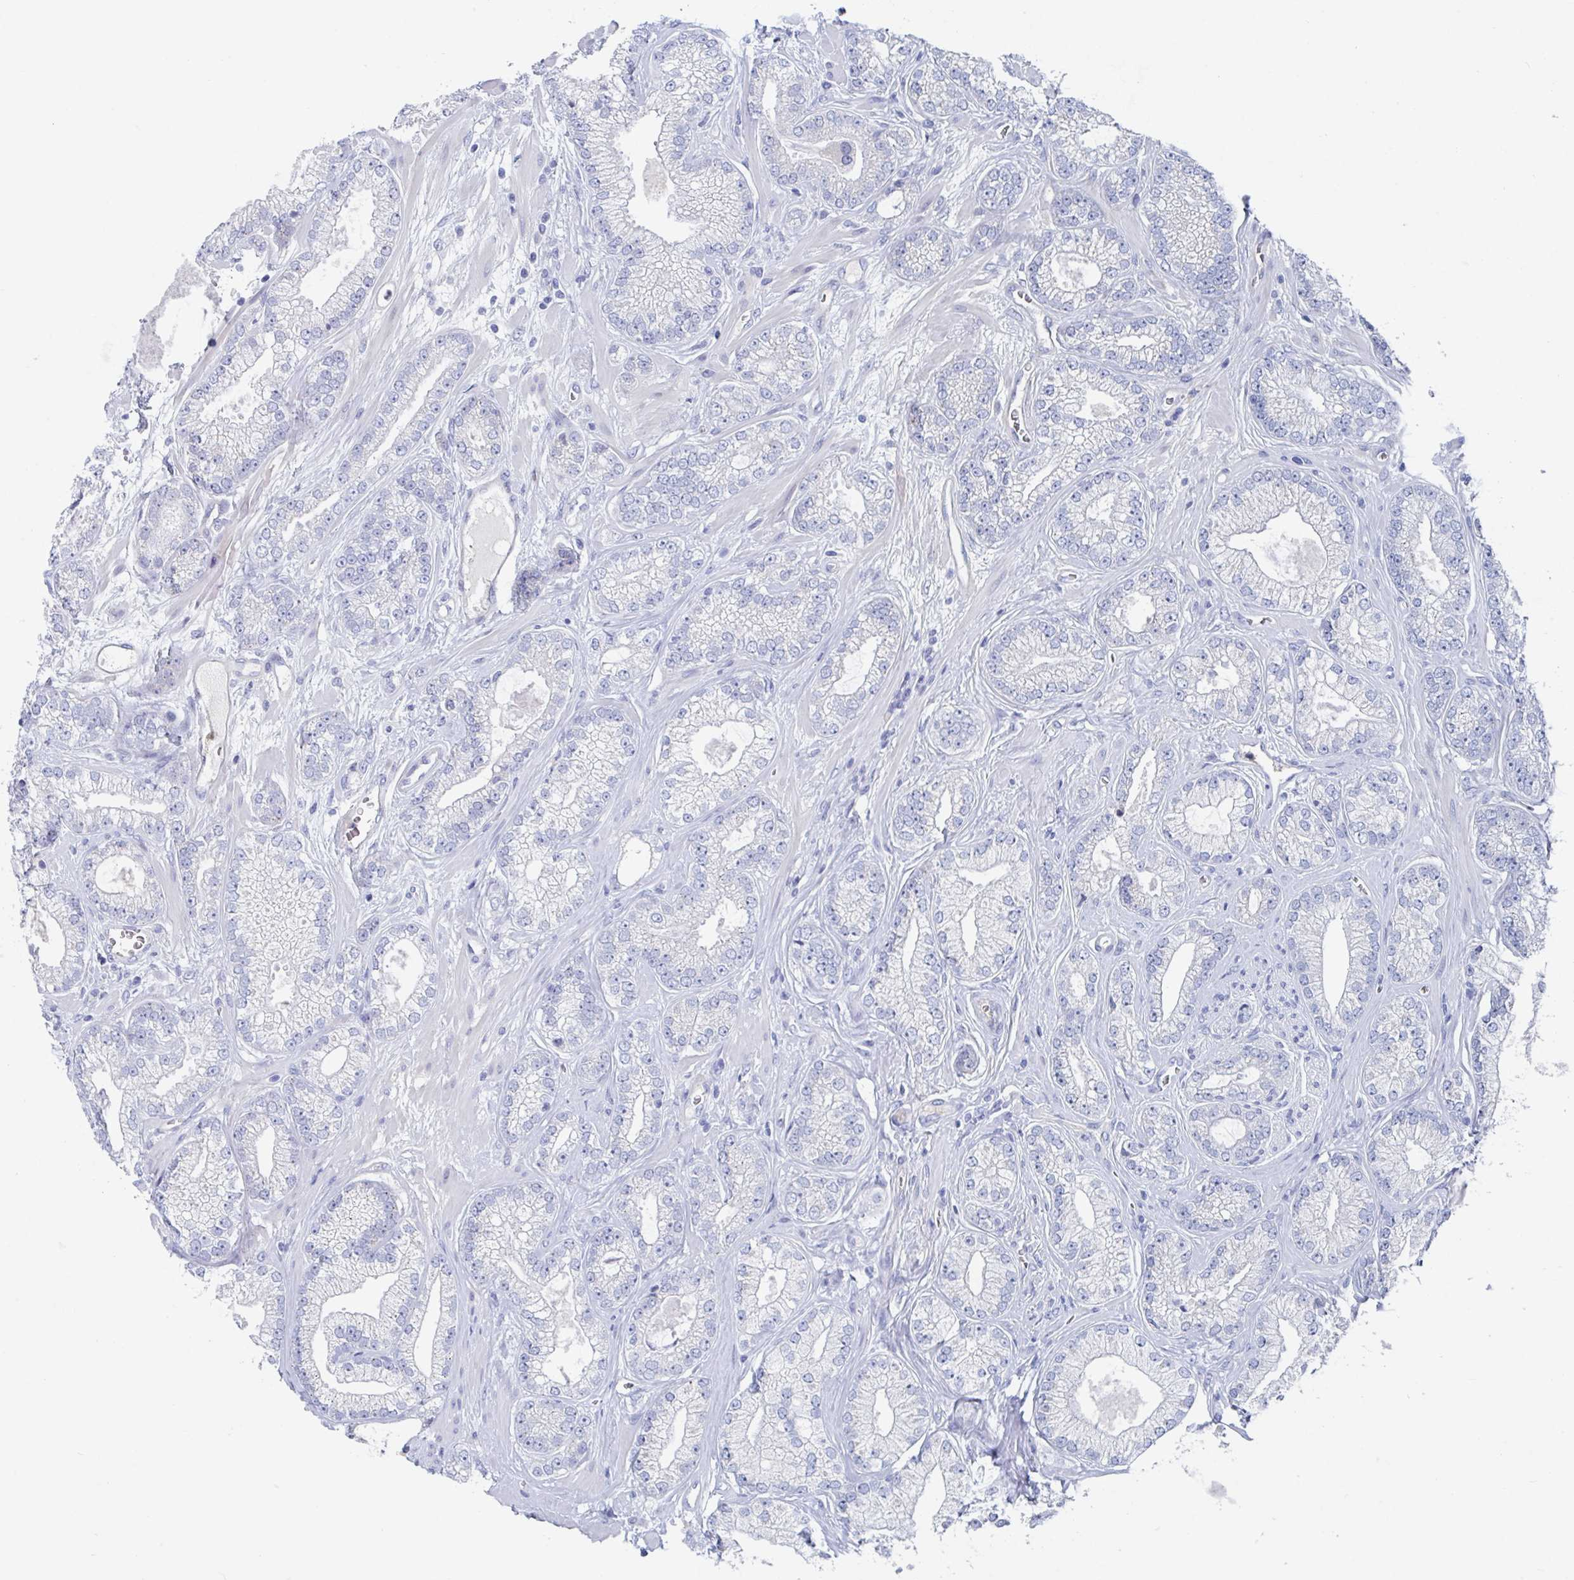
{"staining": {"intensity": "negative", "quantity": "none", "location": "none"}, "tissue": "prostate cancer", "cell_type": "Tumor cells", "image_type": "cancer", "snomed": [{"axis": "morphology", "description": "Adenocarcinoma, High grade"}, {"axis": "topography", "description": "Prostate"}], "caption": "The image displays no staining of tumor cells in prostate cancer. Brightfield microscopy of immunohistochemistry stained with DAB (3,3'-diaminobenzidine) (brown) and hematoxylin (blue), captured at high magnification.", "gene": "NT5C3B", "patient": {"sex": "male", "age": 66}}